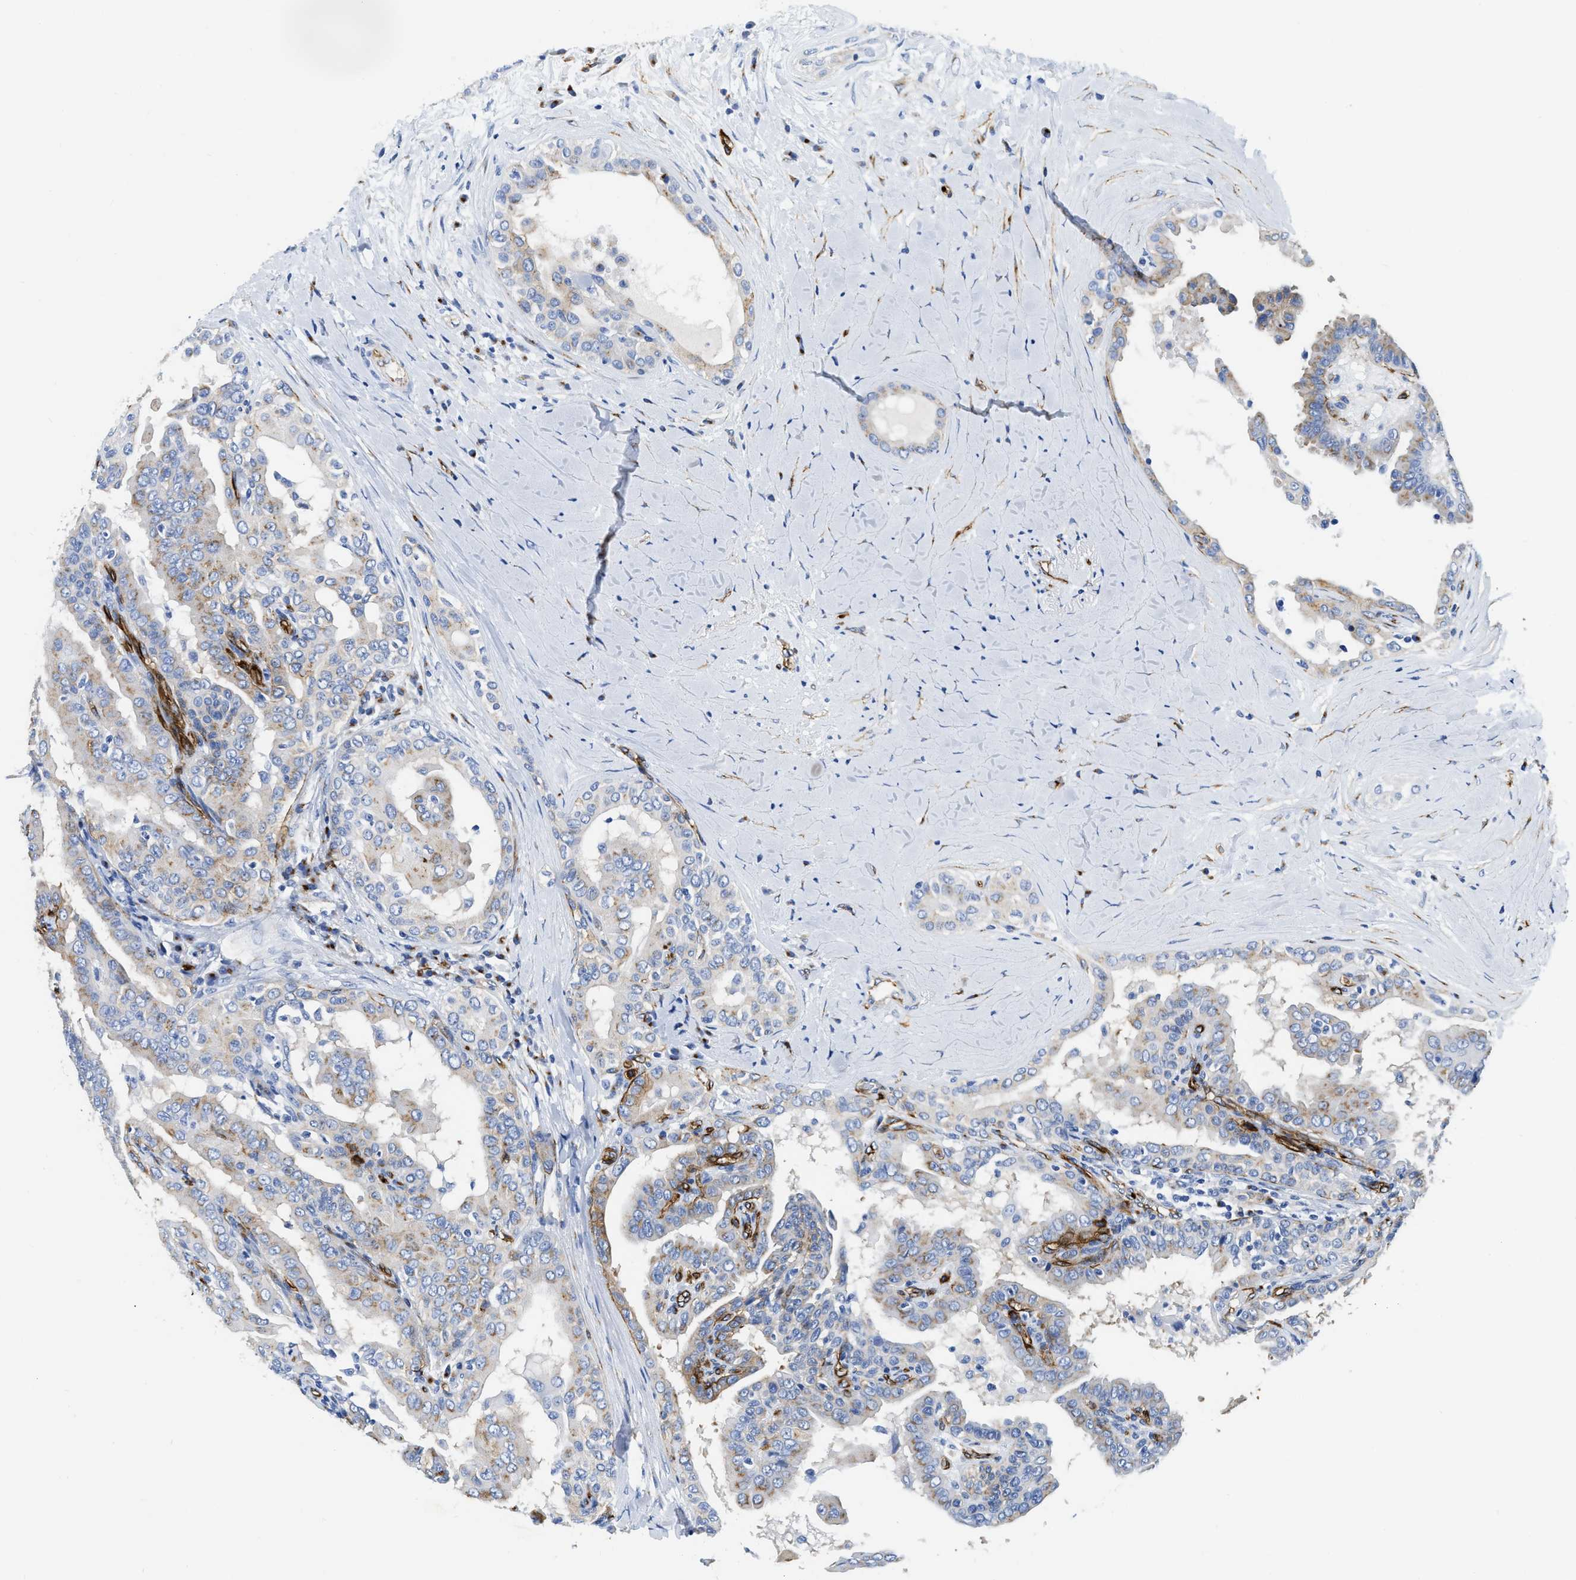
{"staining": {"intensity": "weak", "quantity": "25%-75%", "location": "cytoplasmic/membranous"}, "tissue": "thyroid cancer", "cell_type": "Tumor cells", "image_type": "cancer", "snomed": [{"axis": "morphology", "description": "Papillary adenocarcinoma, NOS"}, {"axis": "topography", "description": "Thyroid gland"}], "caption": "The photomicrograph displays staining of papillary adenocarcinoma (thyroid), revealing weak cytoplasmic/membranous protein staining (brown color) within tumor cells. The staining was performed using DAB (3,3'-diaminobenzidine), with brown indicating positive protein expression. Nuclei are stained blue with hematoxylin.", "gene": "TVP23B", "patient": {"sex": "male", "age": 33}}